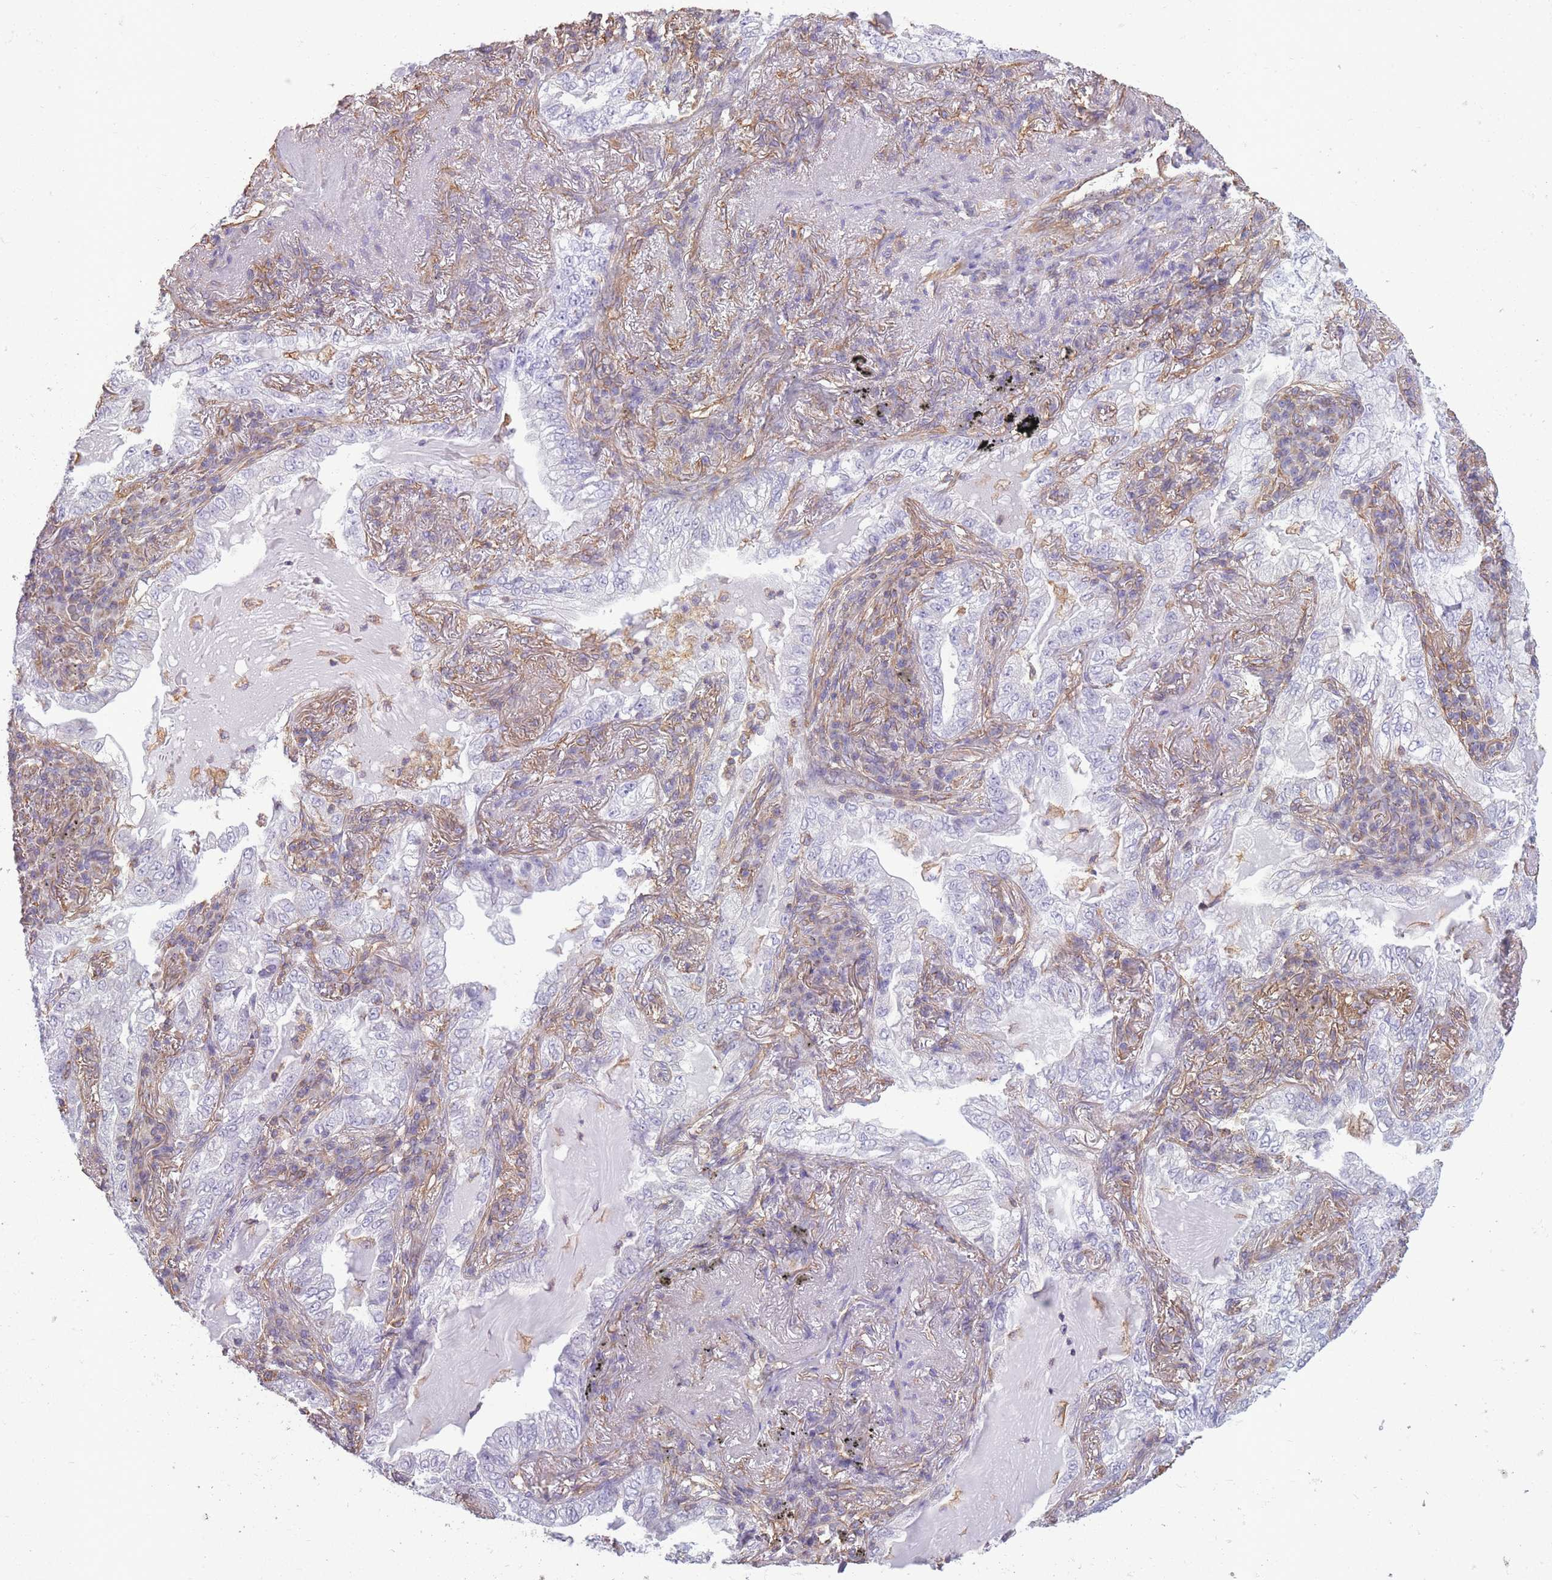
{"staining": {"intensity": "negative", "quantity": "none", "location": "none"}, "tissue": "lung cancer", "cell_type": "Tumor cells", "image_type": "cancer", "snomed": [{"axis": "morphology", "description": "Adenocarcinoma, NOS"}, {"axis": "topography", "description": "Lung"}], "caption": "High magnification brightfield microscopy of lung cancer (adenocarcinoma) stained with DAB (3,3'-diaminobenzidine) (brown) and counterstained with hematoxylin (blue): tumor cells show no significant positivity.", "gene": "ADD1", "patient": {"sex": "female", "age": 73}}